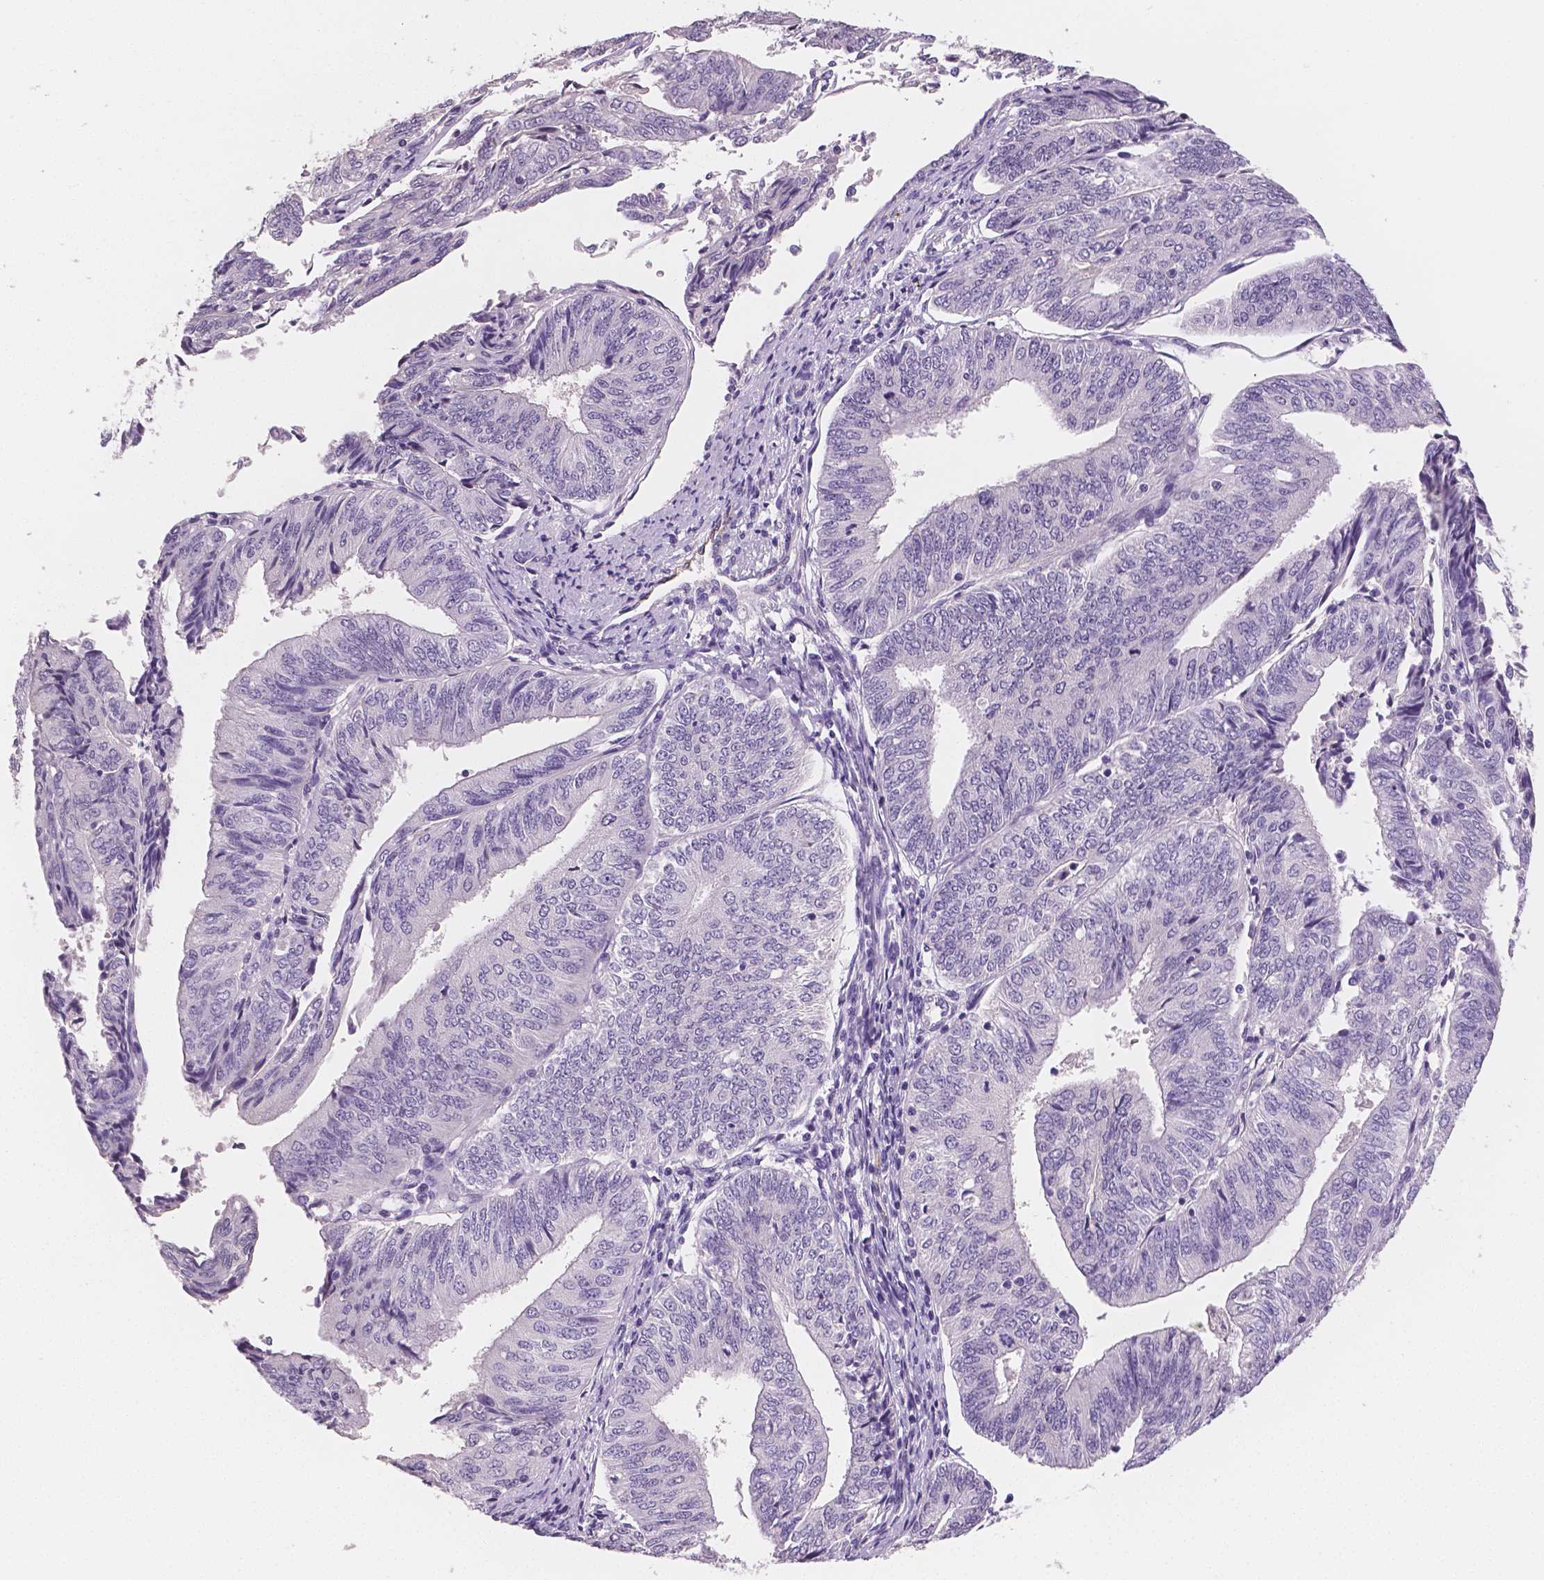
{"staining": {"intensity": "negative", "quantity": "none", "location": "none"}, "tissue": "endometrial cancer", "cell_type": "Tumor cells", "image_type": "cancer", "snomed": [{"axis": "morphology", "description": "Adenocarcinoma, NOS"}, {"axis": "topography", "description": "Endometrium"}], "caption": "Immunohistochemistry (IHC) histopathology image of human endometrial cancer stained for a protein (brown), which displays no staining in tumor cells. (DAB immunohistochemistry with hematoxylin counter stain).", "gene": "TSPAN7", "patient": {"sex": "female", "age": 58}}